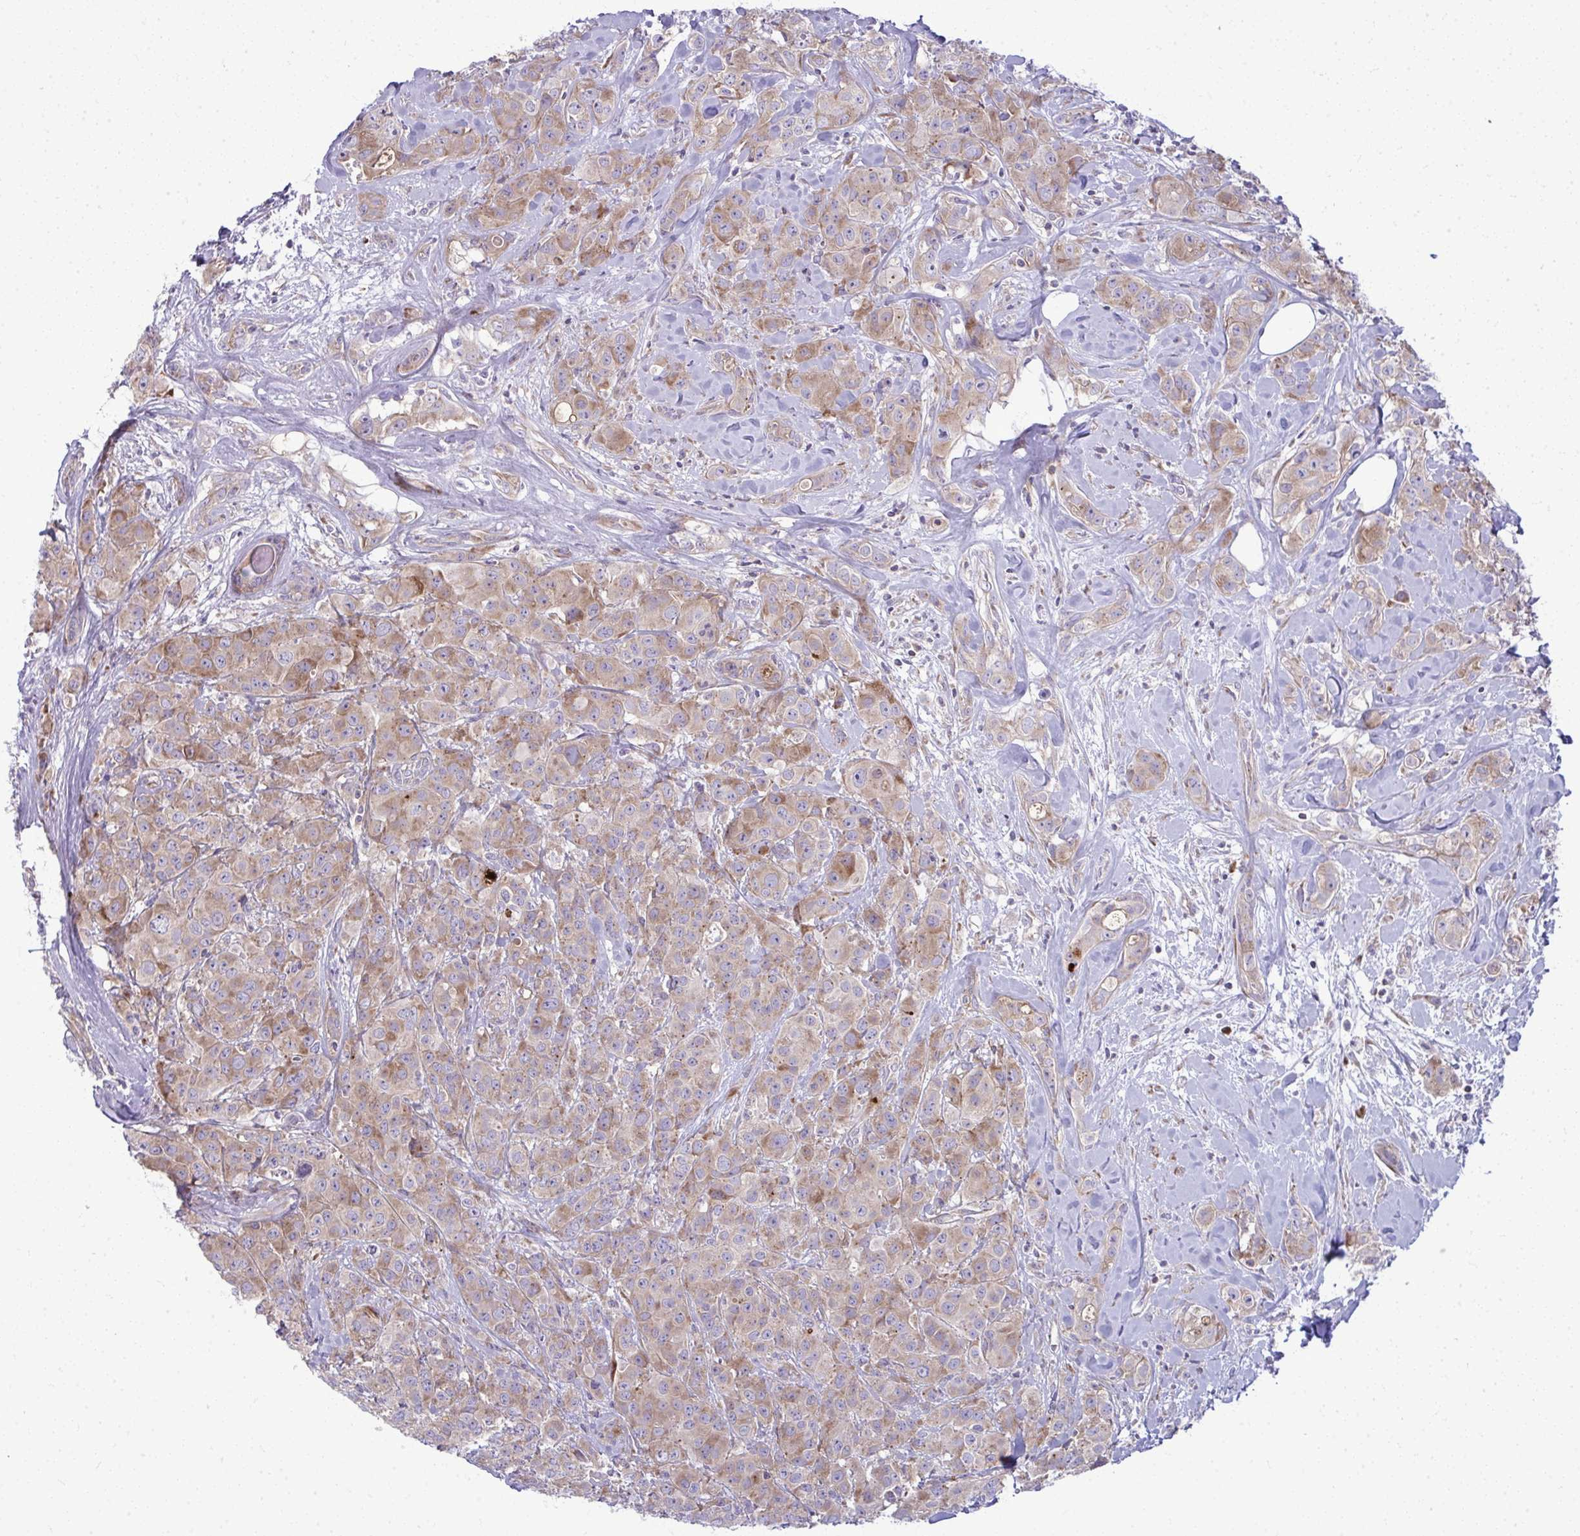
{"staining": {"intensity": "weak", "quantity": ">75%", "location": "cytoplasmic/membranous"}, "tissue": "breast cancer", "cell_type": "Tumor cells", "image_type": "cancer", "snomed": [{"axis": "morphology", "description": "Normal tissue, NOS"}, {"axis": "morphology", "description": "Duct carcinoma"}, {"axis": "topography", "description": "Breast"}], "caption": "Protein staining exhibits weak cytoplasmic/membranous staining in approximately >75% of tumor cells in breast cancer (infiltrating ductal carcinoma).", "gene": "GFPT2", "patient": {"sex": "female", "age": 43}}